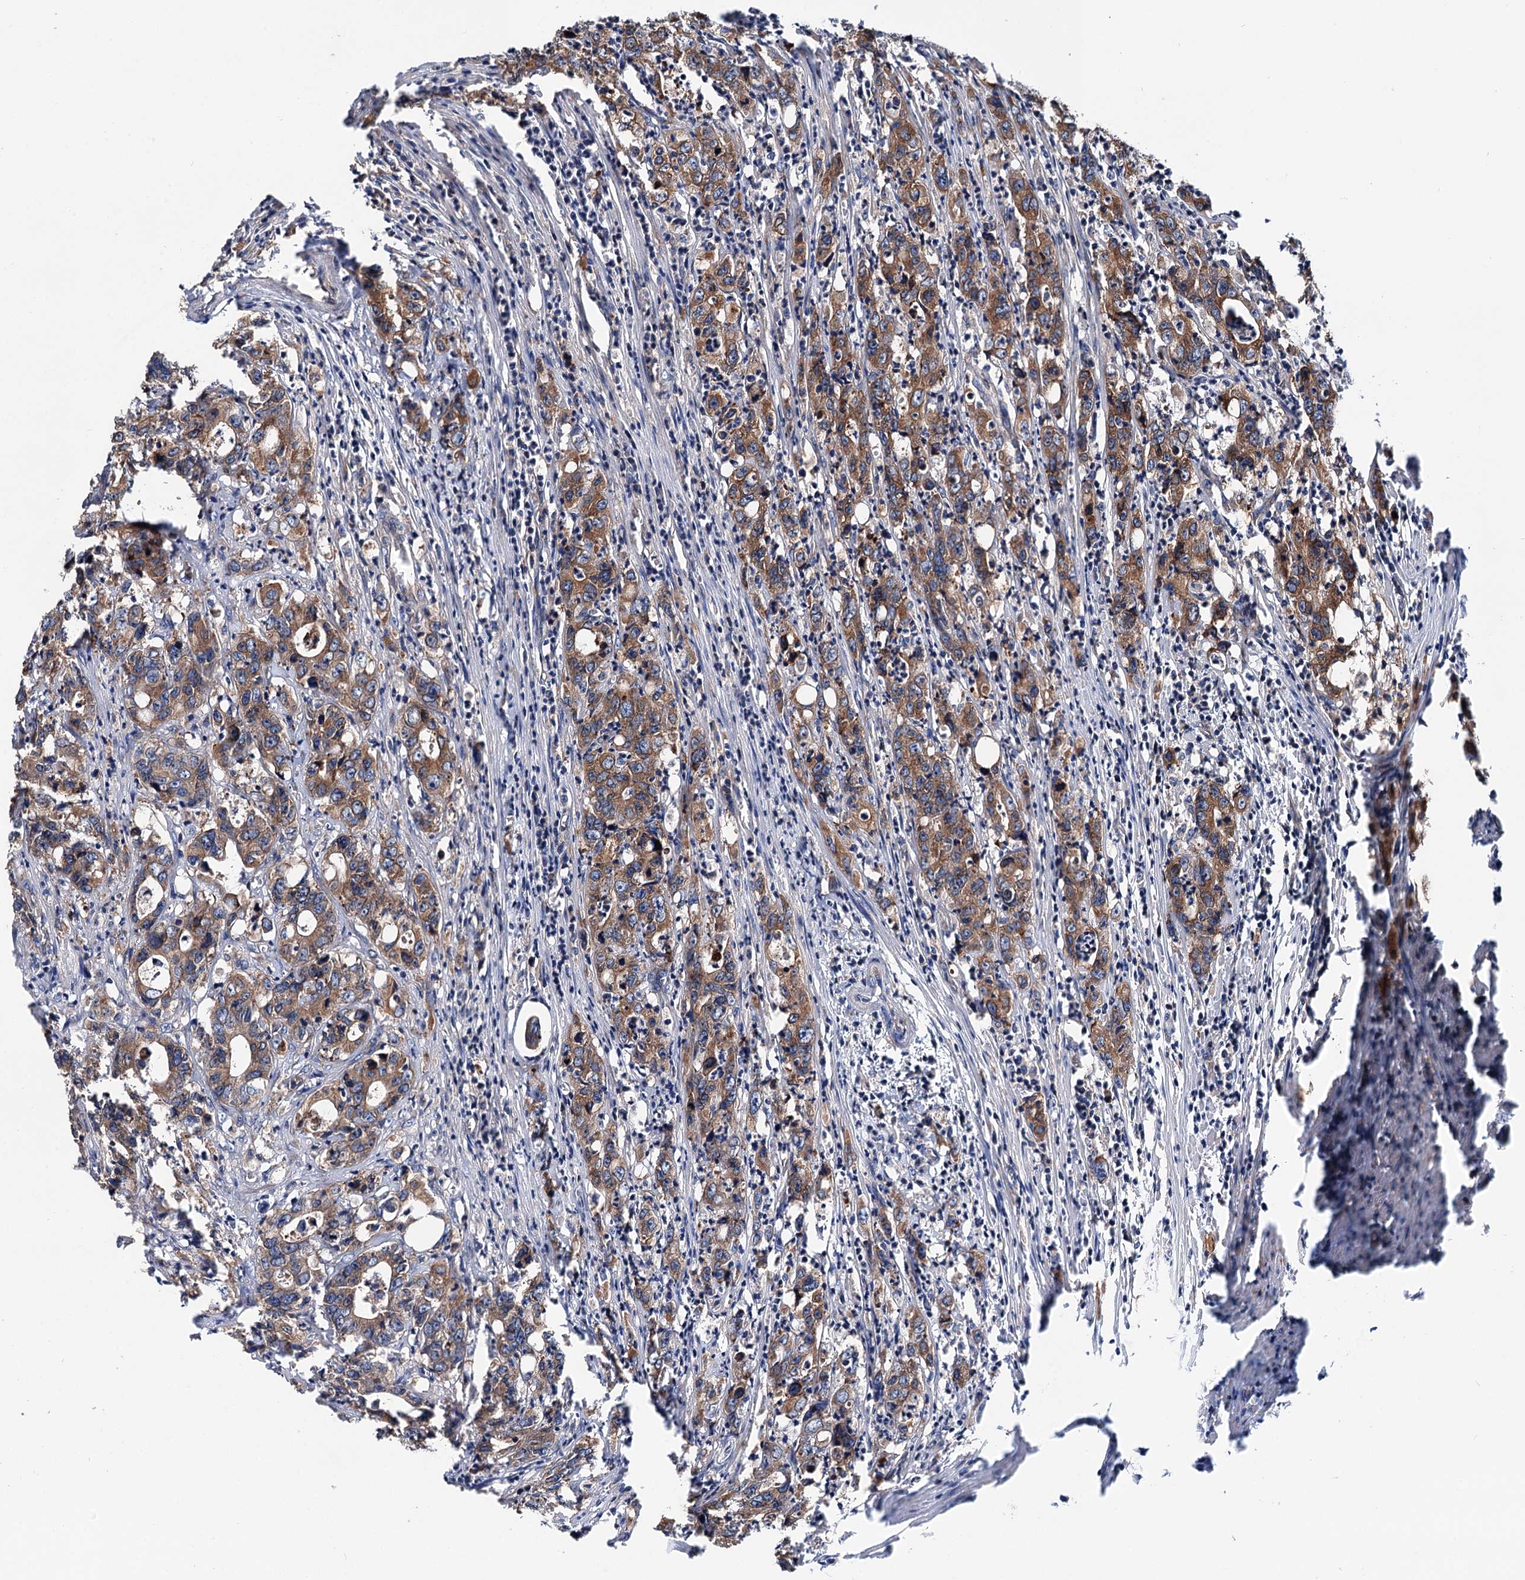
{"staining": {"intensity": "moderate", "quantity": ">75%", "location": "cytoplasmic/membranous"}, "tissue": "colorectal cancer", "cell_type": "Tumor cells", "image_type": "cancer", "snomed": [{"axis": "morphology", "description": "Adenocarcinoma, NOS"}, {"axis": "topography", "description": "Colon"}], "caption": "Tumor cells display moderate cytoplasmic/membranous expression in about >75% of cells in adenocarcinoma (colorectal). (DAB IHC, brown staining for protein, blue staining for nuclei).", "gene": "PTDSS2", "patient": {"sex": "female", "age": 75}}